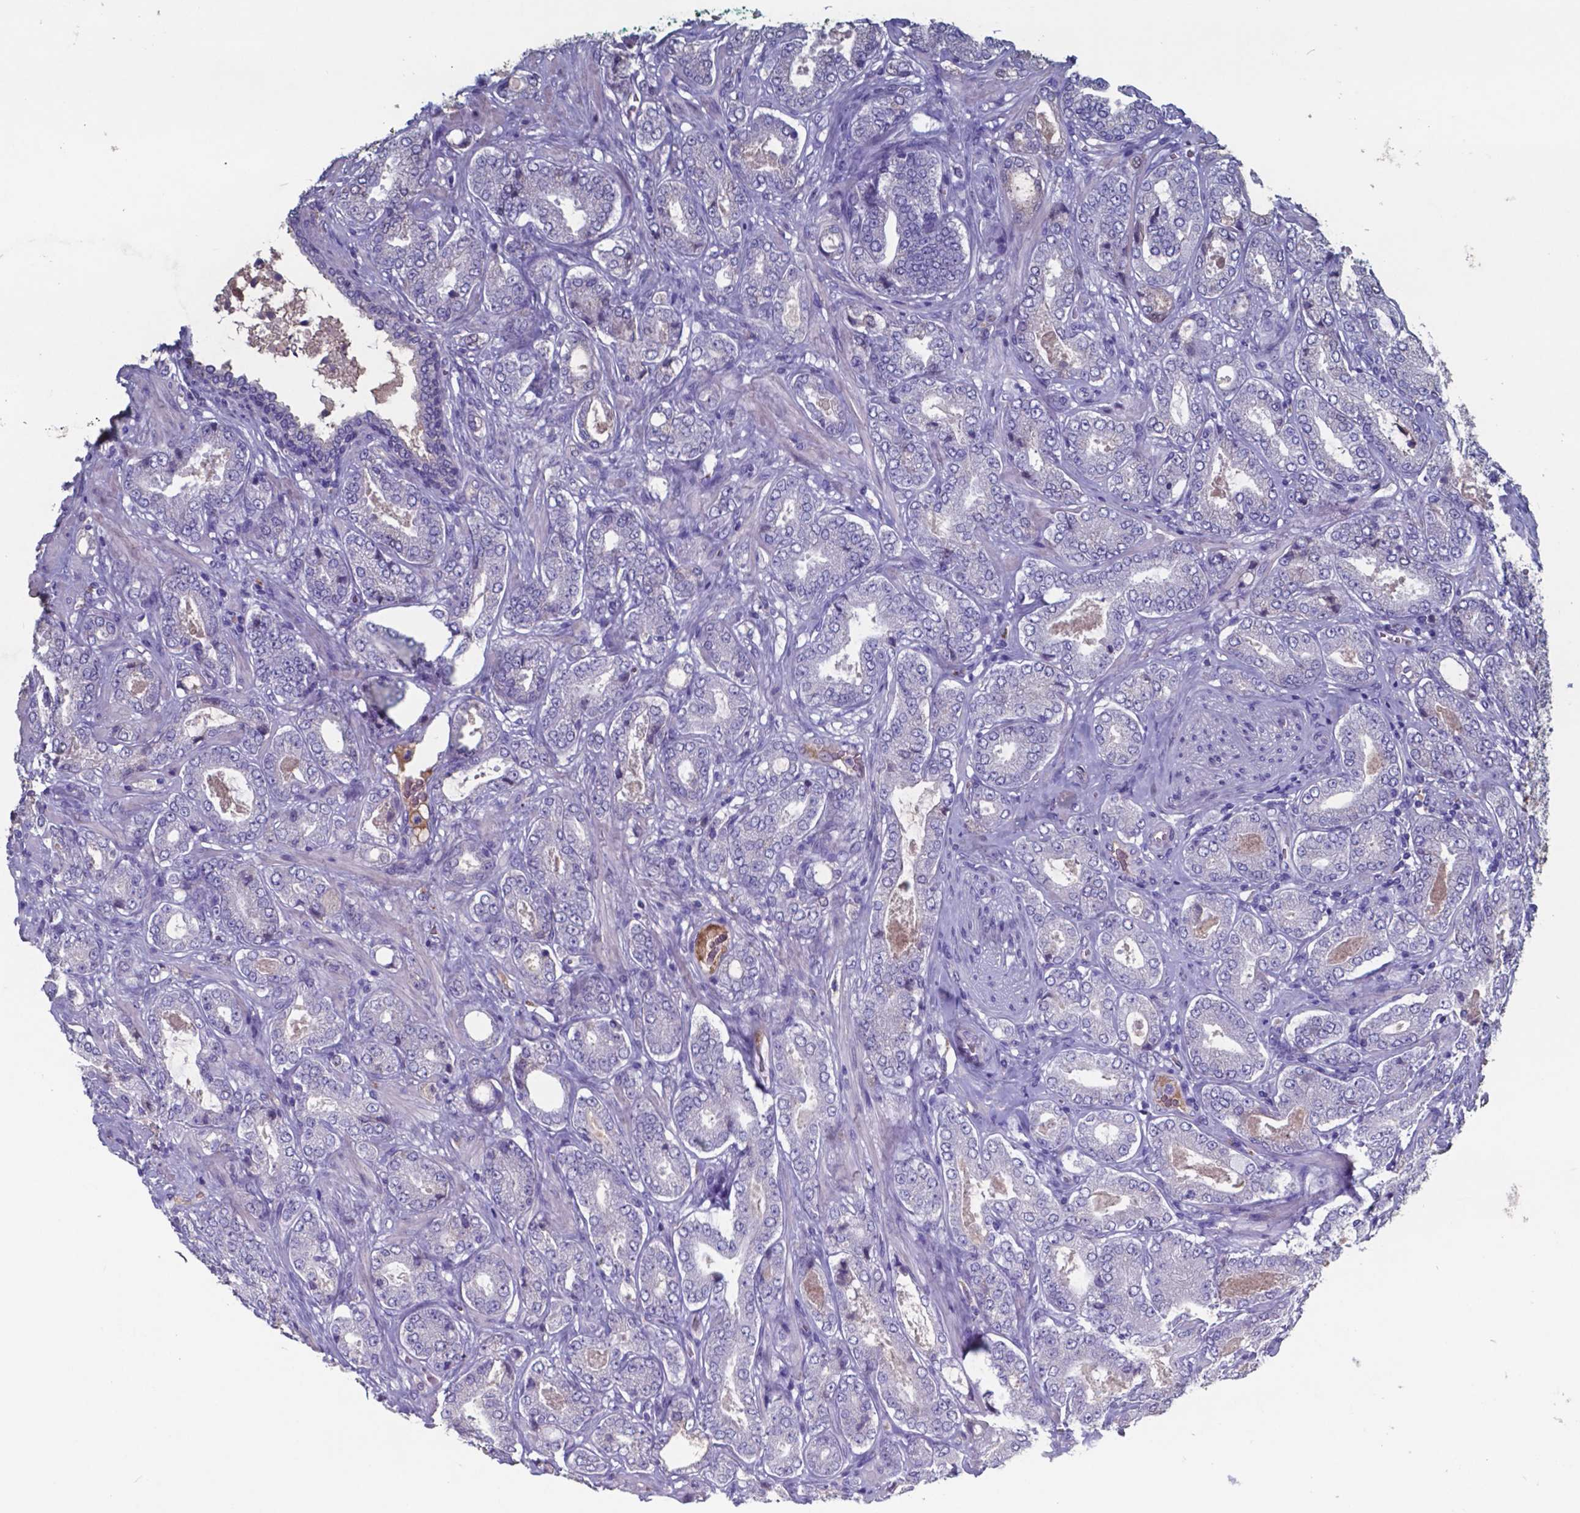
{"staining": {"intensity": "negative", "quantity": "none", "location": "none"}, "tissue": "prostate cancer", "cell_type": "Tumor cells", "image_type": "cancer", "snomed": [{"axis": "morphology", "description": "Adenocarcinoma, NOS"}, {"axis": "topography", "description": "Prostate"}], "caption": "Immunohistochemistry (IHC) micrograph of neoplastic tissue: prostate cancer stained with DAB (3,3'-diaminobenzidine) demonstrates no significant protein staining in tumor cells. (Stains: DAB IHC with hematoxylin counter stain, Microscopy: brightfield microscopy at high magnification).", "gene": "TTR", "patient": {"sex": "male", "age": 64}}